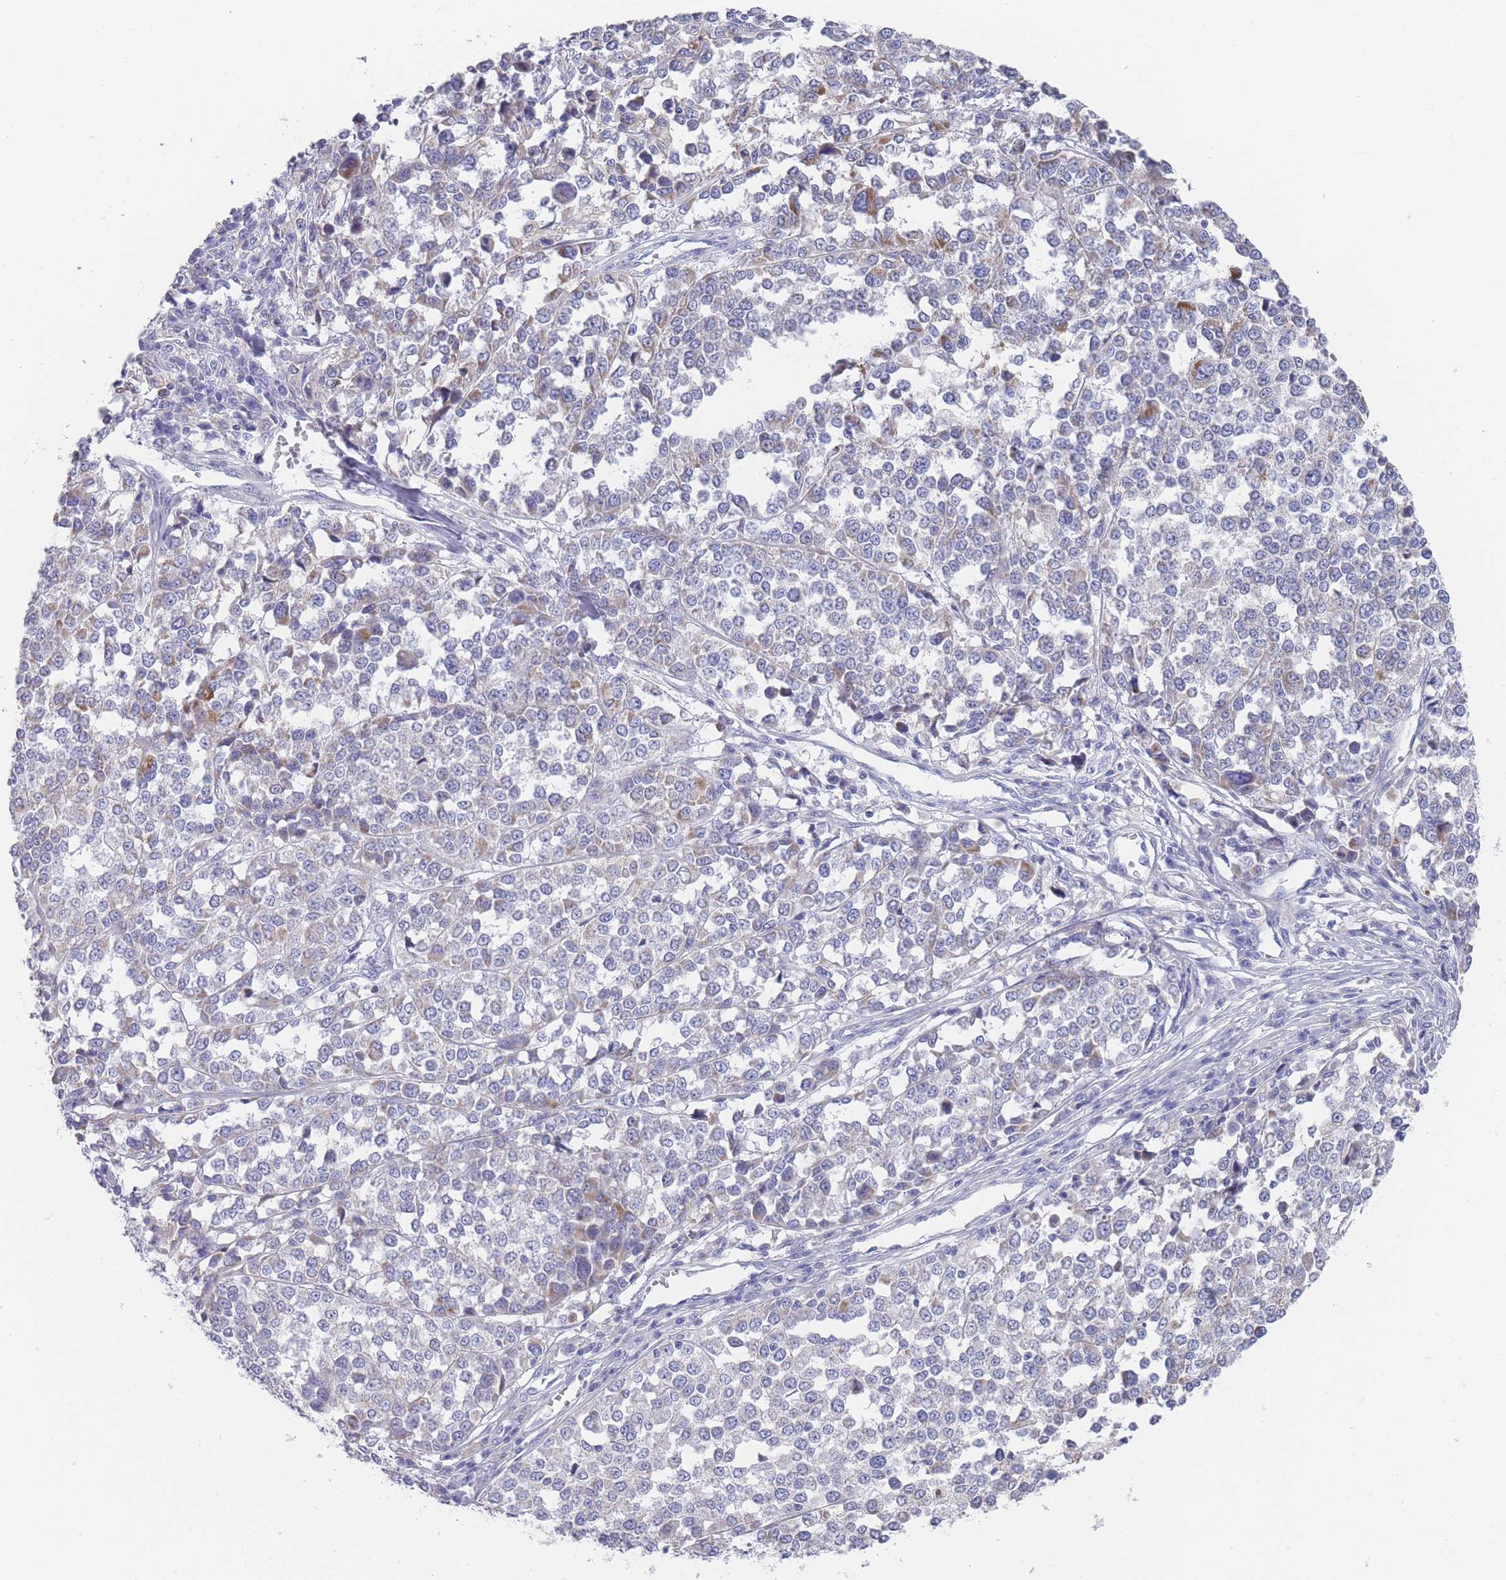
{"staining": {"intensity": "negative", "quantity": "none", "location": "none"}, "tissue": "melanoma", "cell_type": "Tumor cells", "image_type": "cancer", "snomed": [{"axis": "morphology", "description": "Malignant melanoma, Metastatic site"}, {"axis": "topography", "description": "Lymph node"}], "caption": "An immunohistochemistry image of melanoma is shown. There is no staining in tumor cells of melanoma.", "gene": "SCCPDH", "patient": {"sex": "male", "age": 44}}